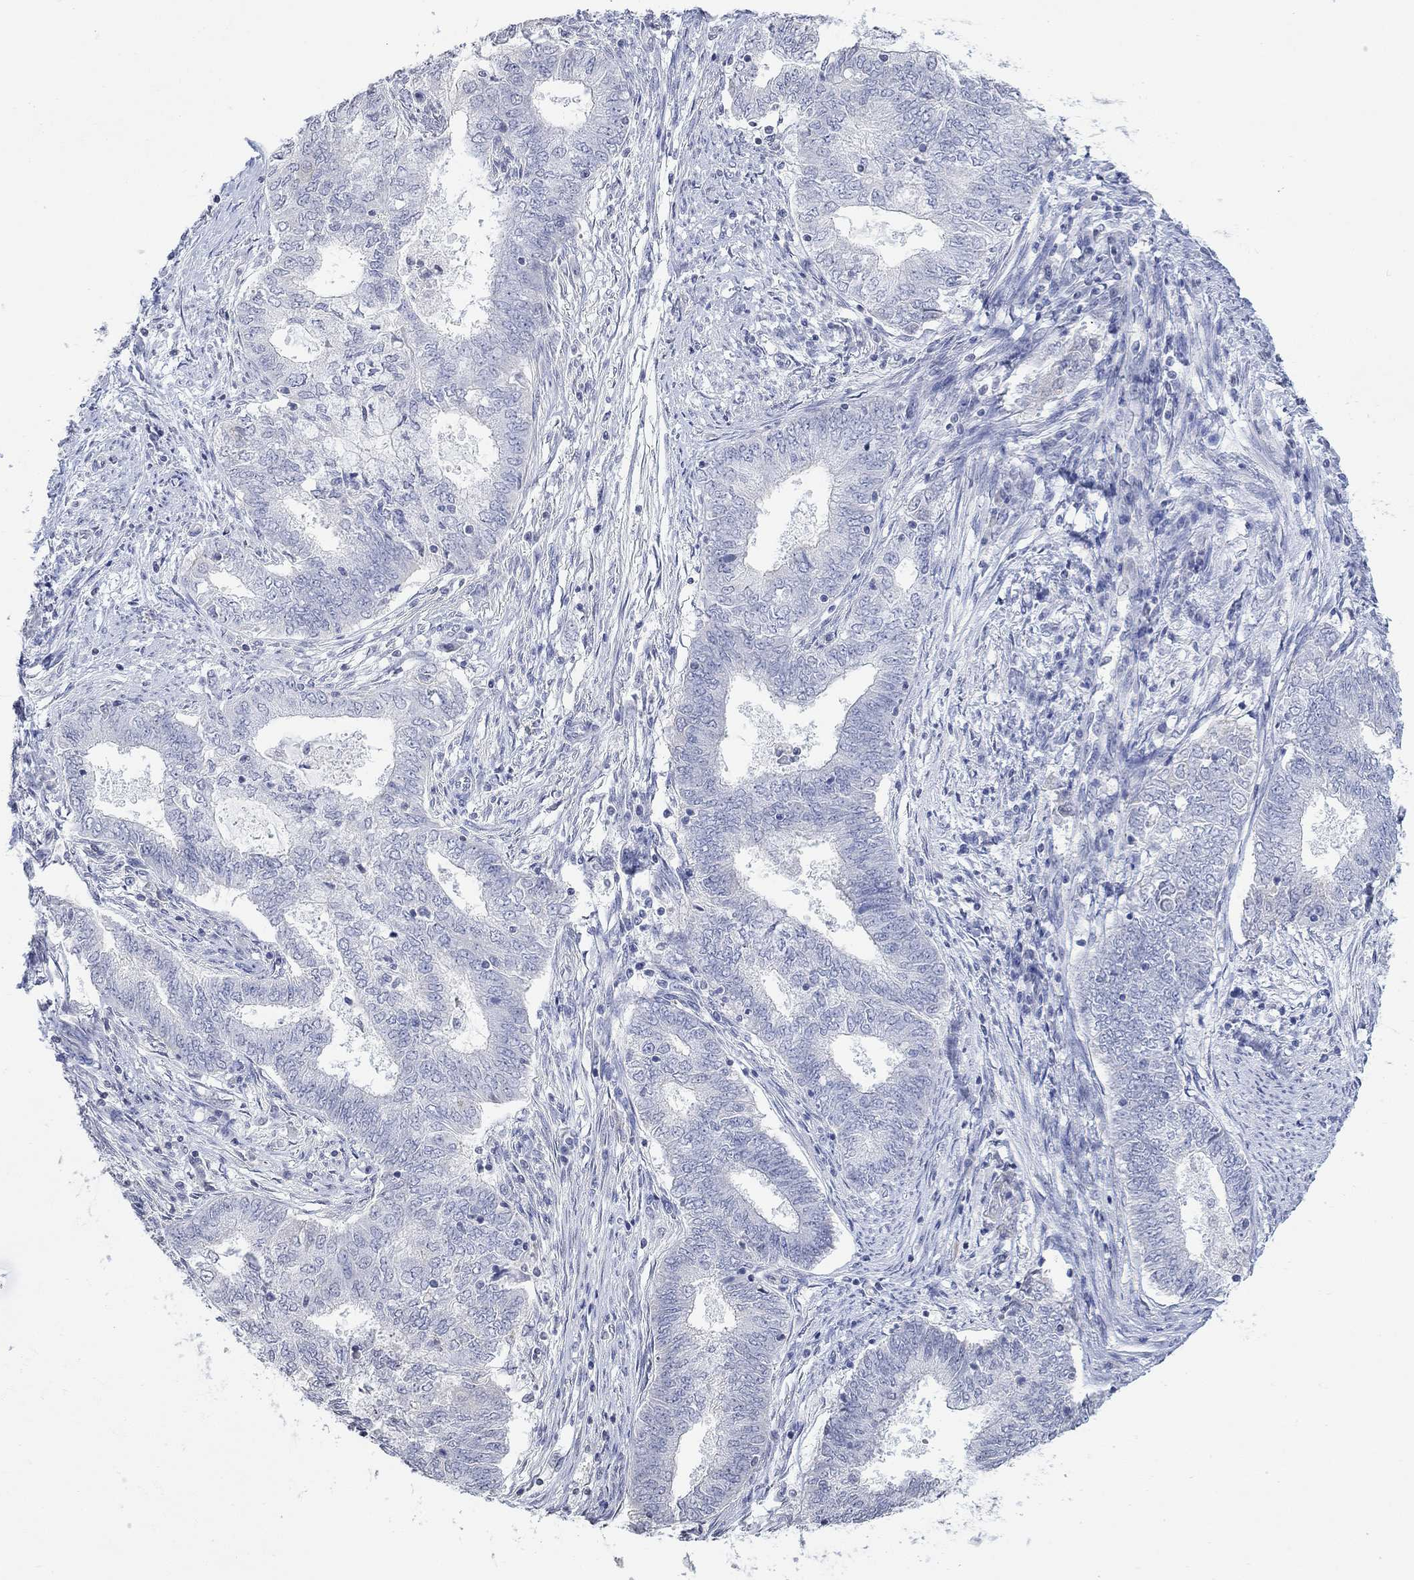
{"staining": {"intensity": "negative", "quantity": "none", "location": "none"}, "tissue": "endometrial cancer", "cell_type": "Tumor cells", "image_type": "cancer", "snomed": [{"axis": "morphology", "description": "Adenocarcinoma, NOS"}, {"axis": "topography", "description": "Endometrium"}], "caption": "Immunohistochemistry image of neoplastic tissue: endometrial adenocarcinoma stained with DAB (3,3'-diaminobenzidine) shows no significant protein expression in tumor cells.", "gene": "TMEM255A", "patient": {"sex": "female", "age": 62}}